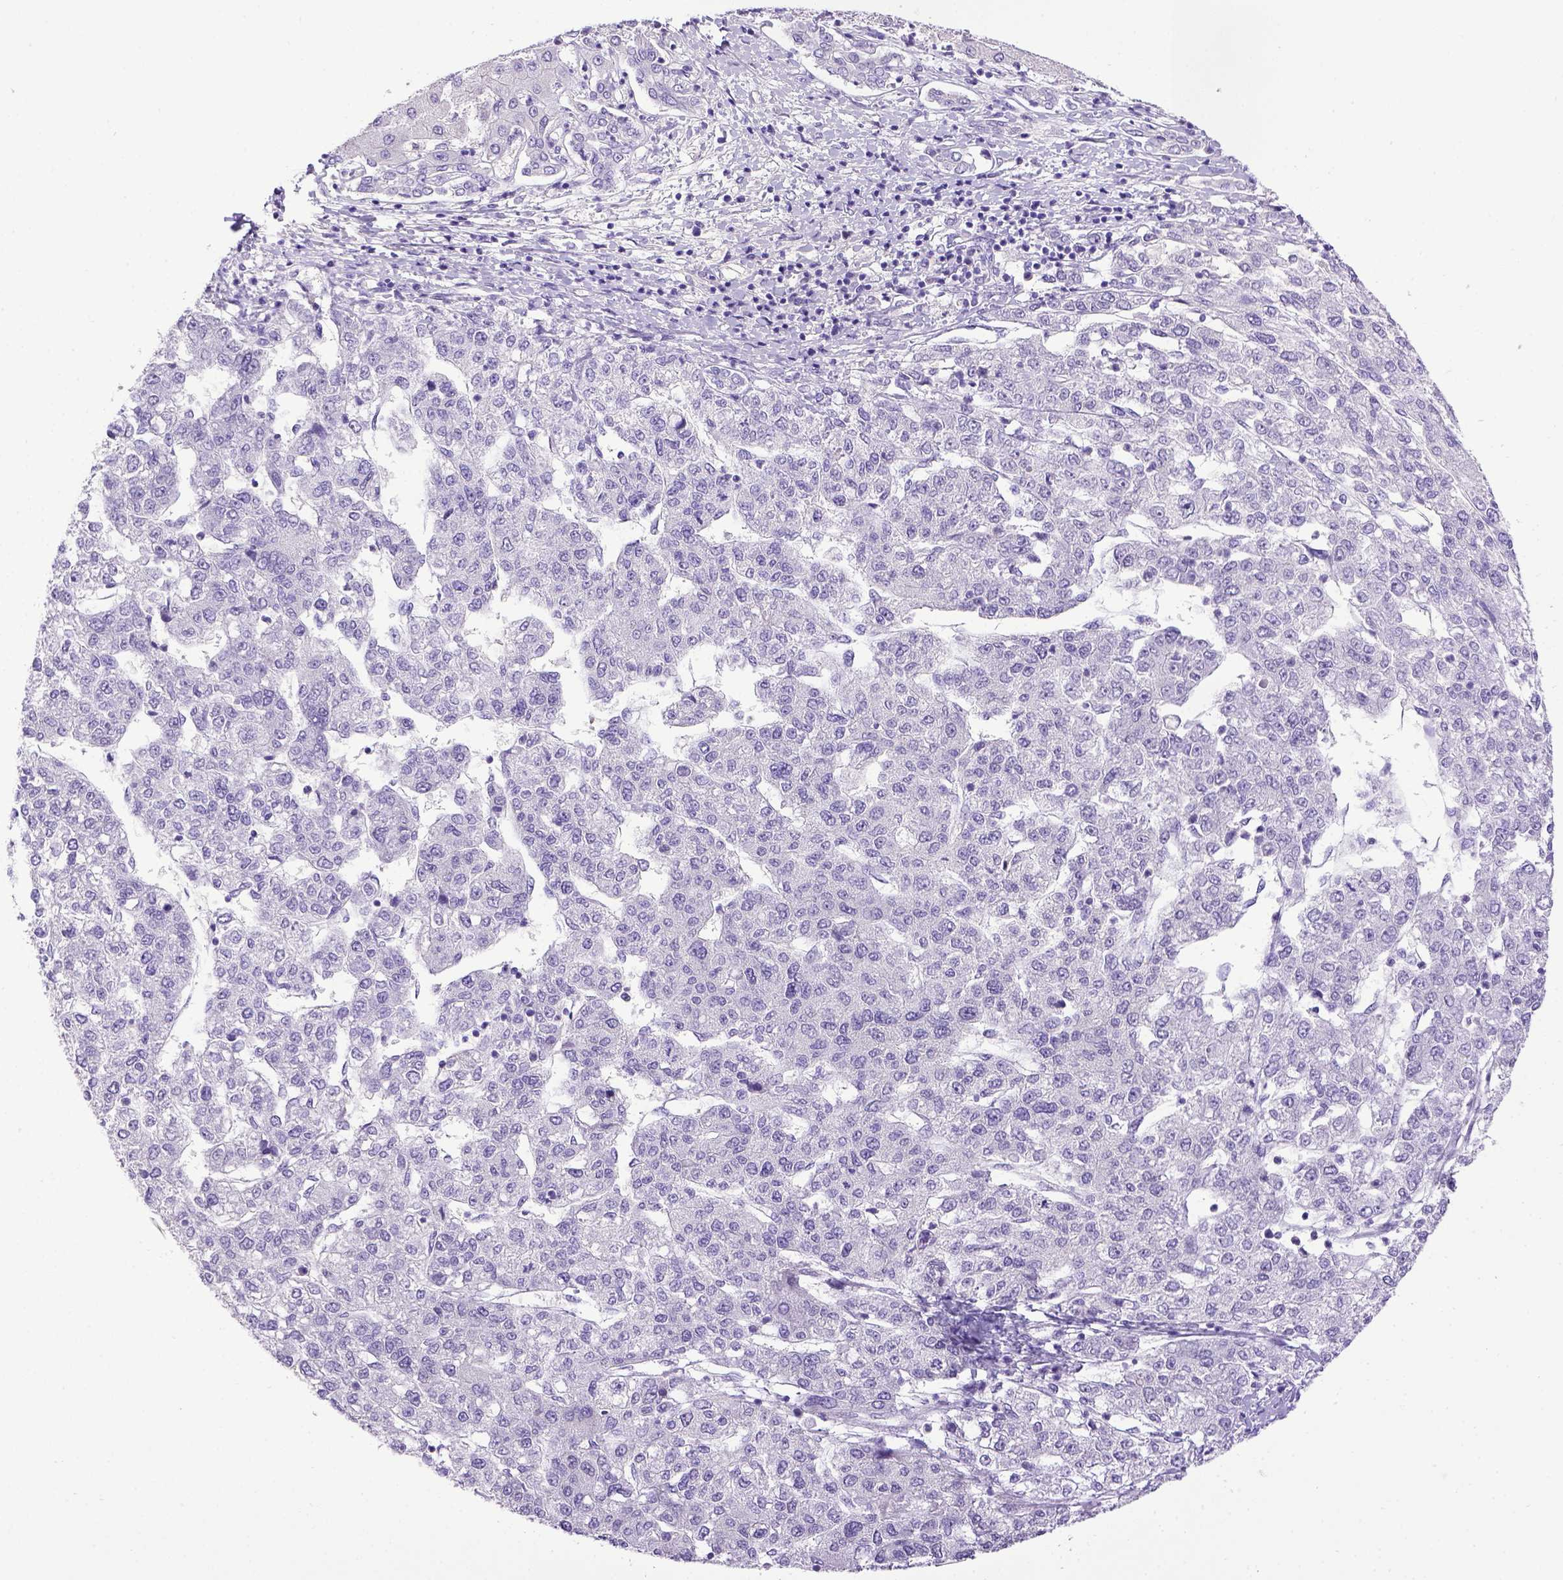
{"staining": {"intensity": "negative", "quantity": "none", "location": "none"}, "tissue": "liver cancer", "cell_type": "Tumor cells", "image_type": "cancer", "snomed": [{"axis": "morphology", "description": "Carcinoma, Hepatocellular, NOS"}, {"axis": "topography", "description": "Liver"}], "caption": "Human hepatocellular carcinoma (liver) stained for a protein using immunohistochemistry shows no expression in tumor cells.", "gene": "ESR1", "patient": {"sex": "male", "age": 56}}